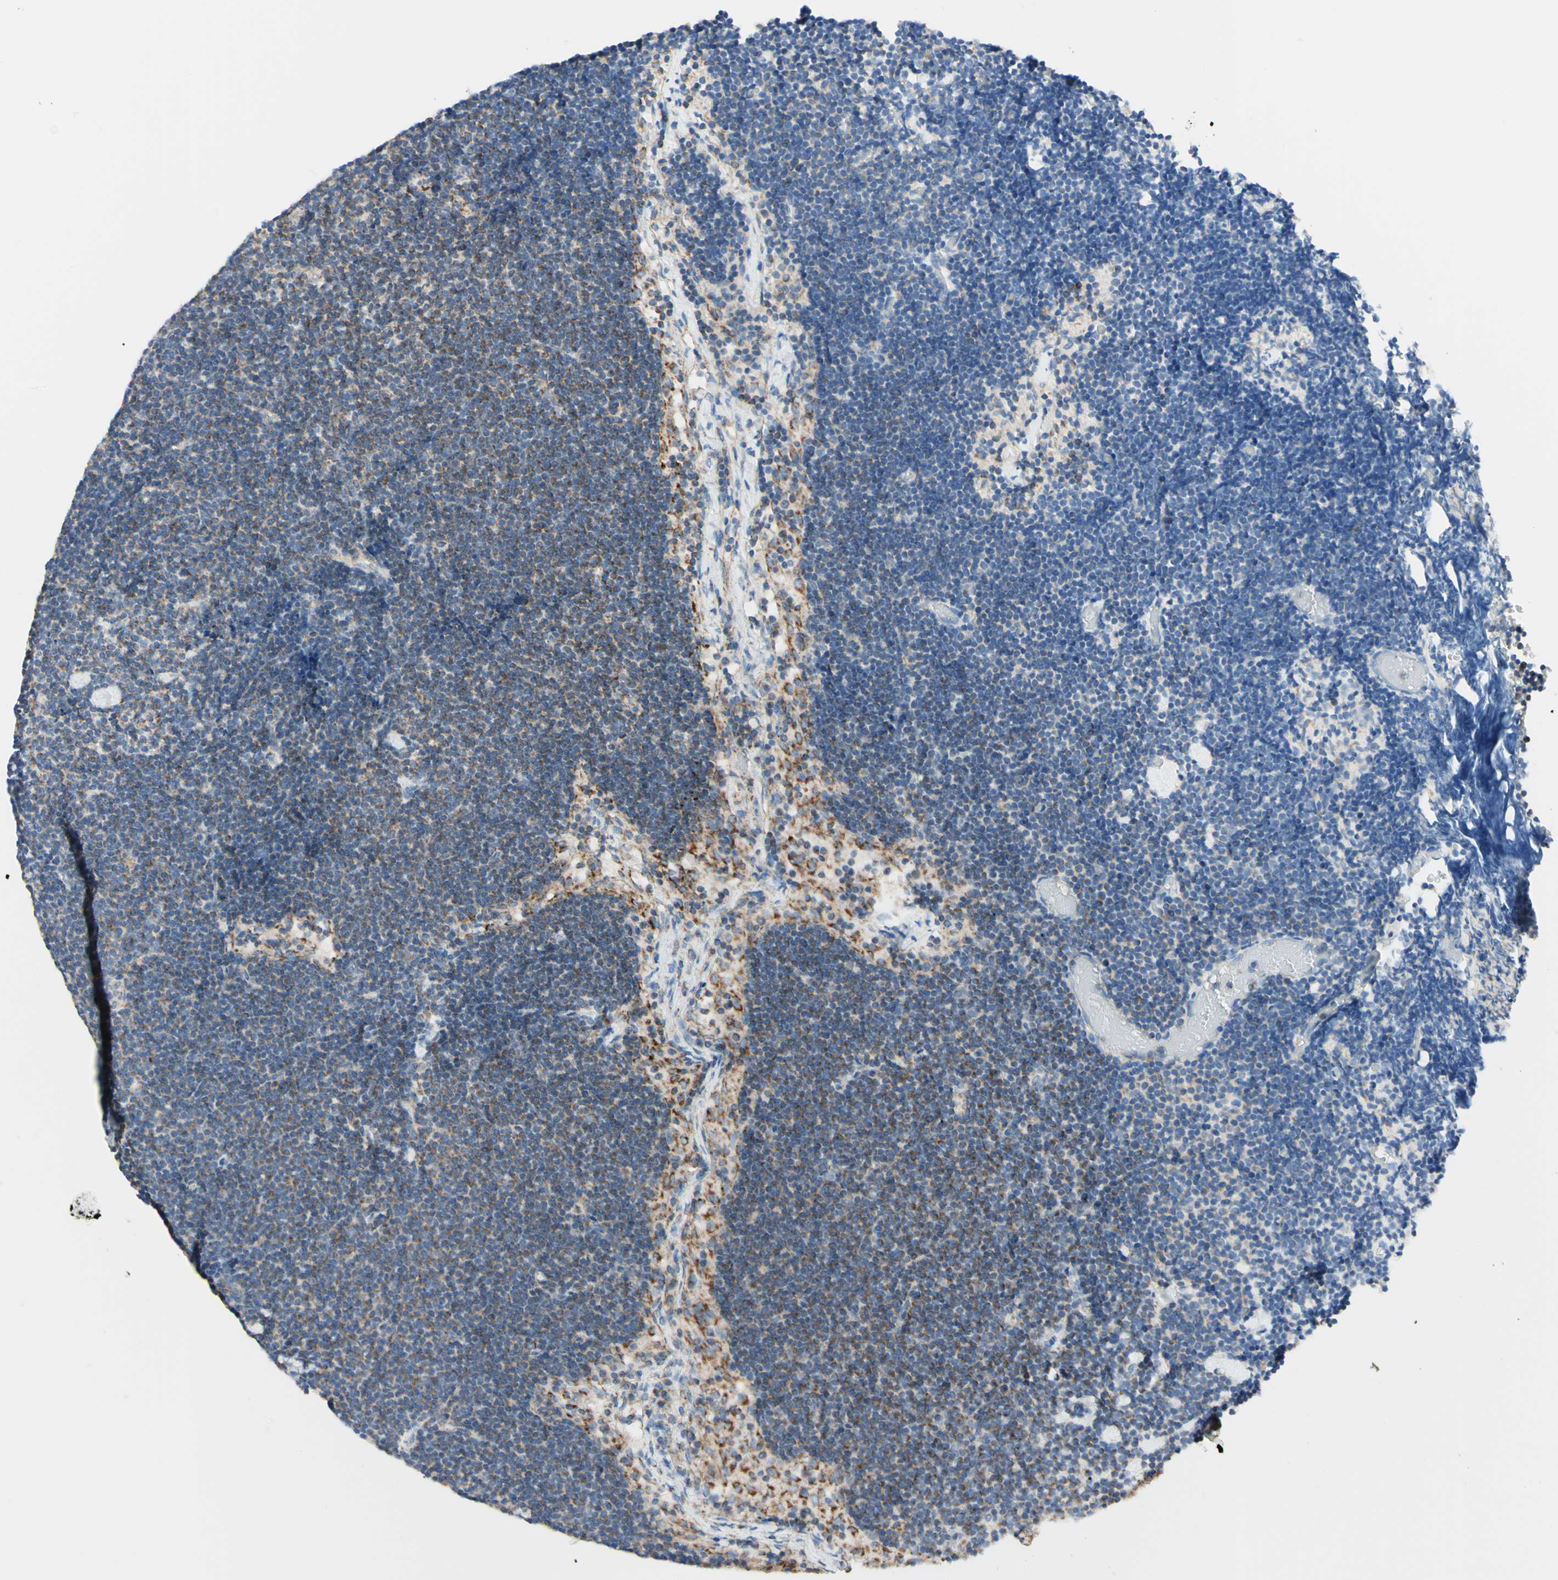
{"staining": {"intensity": "weak", "quantity": "25%-75%", "location": "cytoplasmic/membranous"}, "tissue": "lymph node", "cell_type": "Germinal center cells", "image_type": "normal", "snomed": [{"axis": "morphology", "description": "Normal tissue, NOS"}, {"axis": "topography", "description": "Lymph node"}], "caption": "The image displays a brown stain indicating the presence of a protein in the cytoplasmic/membranous of germinal center cells in lymph node.", "gene": "ARMC10", "patient": {"sex": "male", "age": 63}}